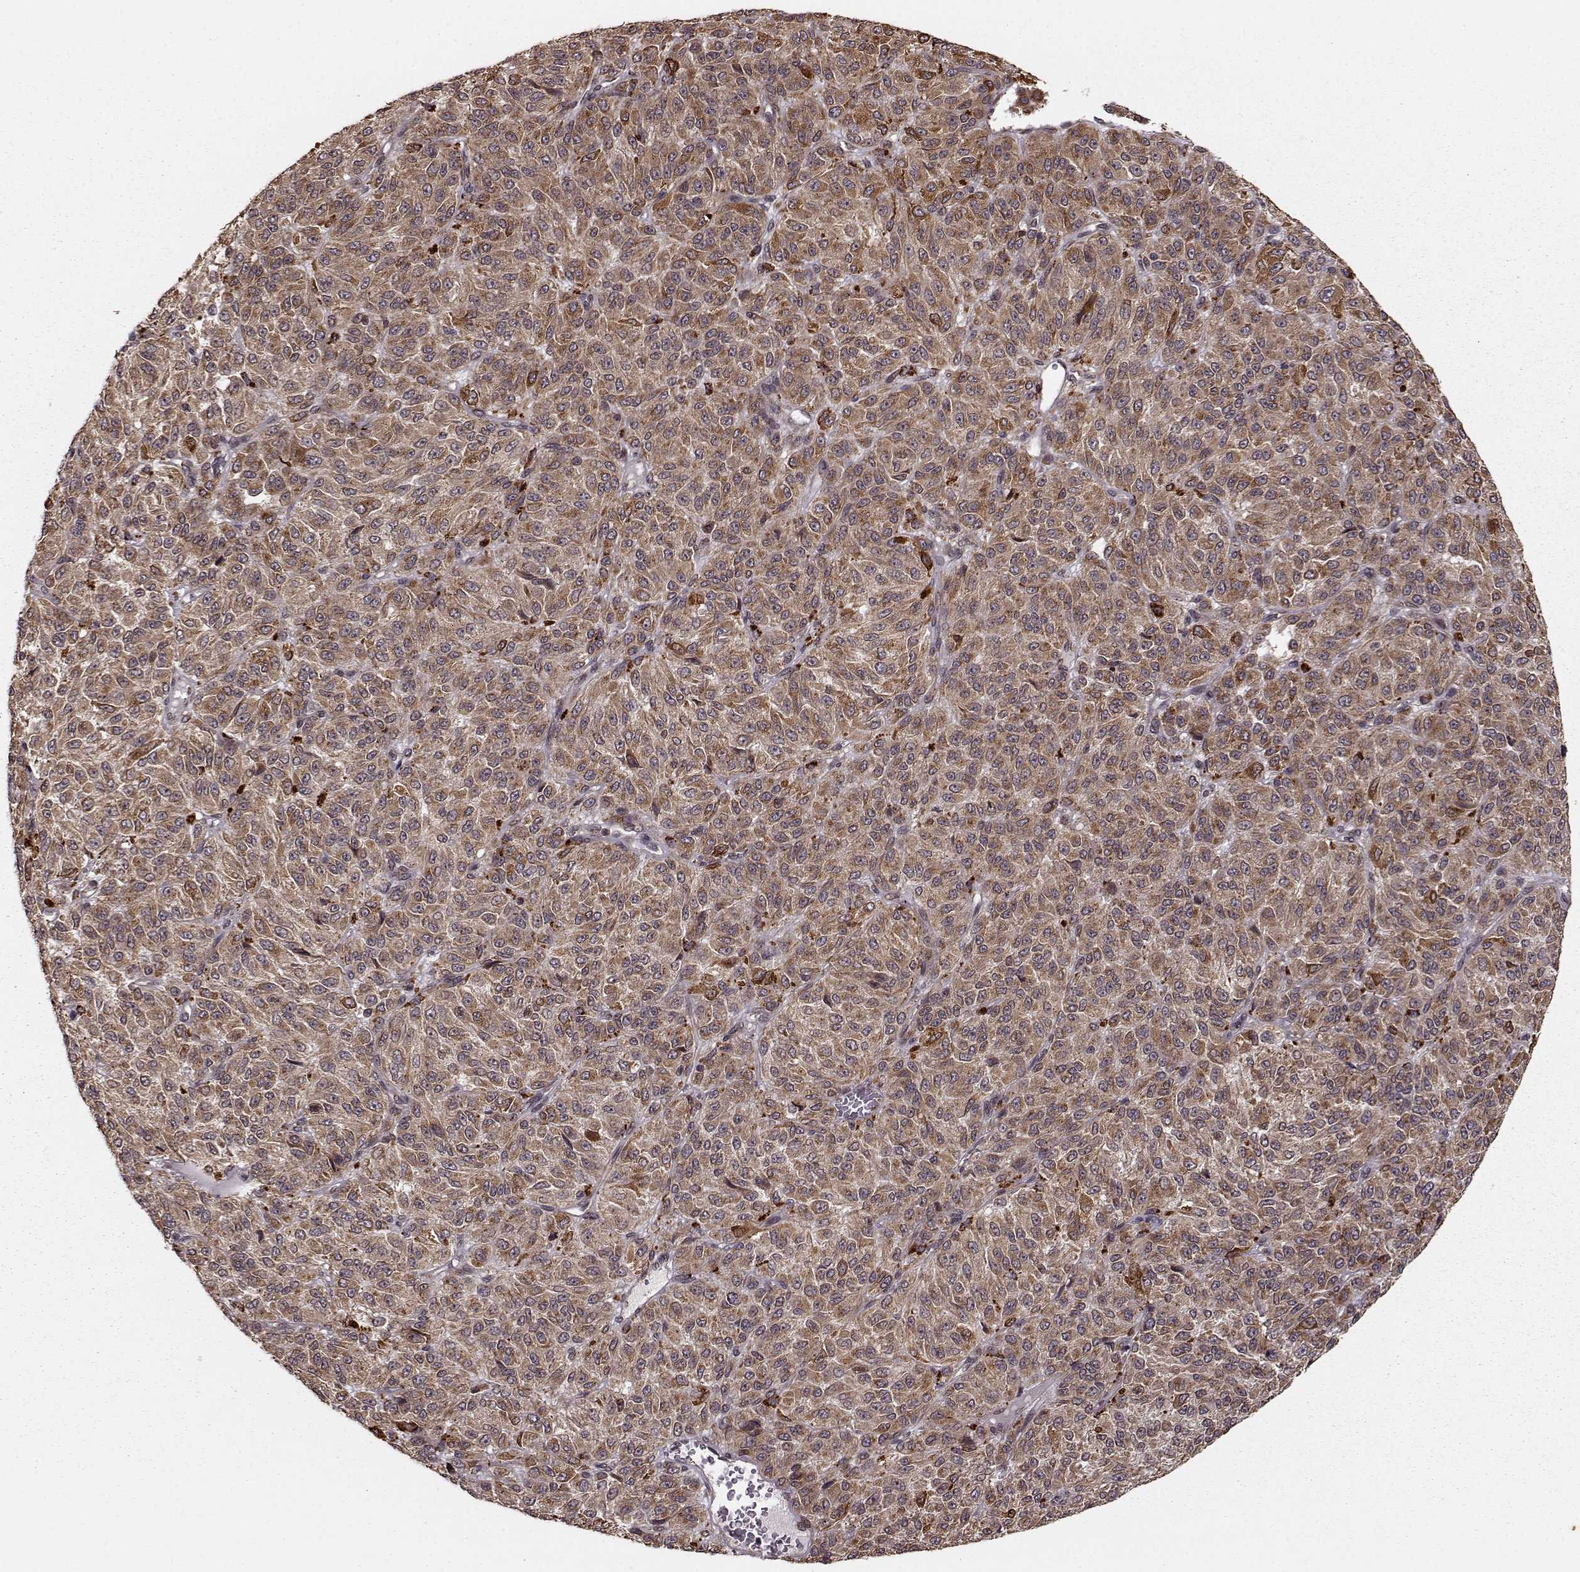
{"staining": {"intensity": "moderate", "quantity": ">75%", "location": "cytoplasmic/membranous"}, "tissue": "melanoma", "cell_type": "Tumor cells", "image_type": "cancer", "snomed": [{"axis": "morphology", "description": "Malignant melanoma, Metastatic site"}, {"axis": "topography", "description": "Brain"}], "caption": "There is medium levels of moderate cytoplasmic/membranous staining in tumor cells of melanoma, as demonstrated by immunohistochemical staining (brown color).", "gene": "YIPF5", "patient": {"sex": "female", "age": 56}}